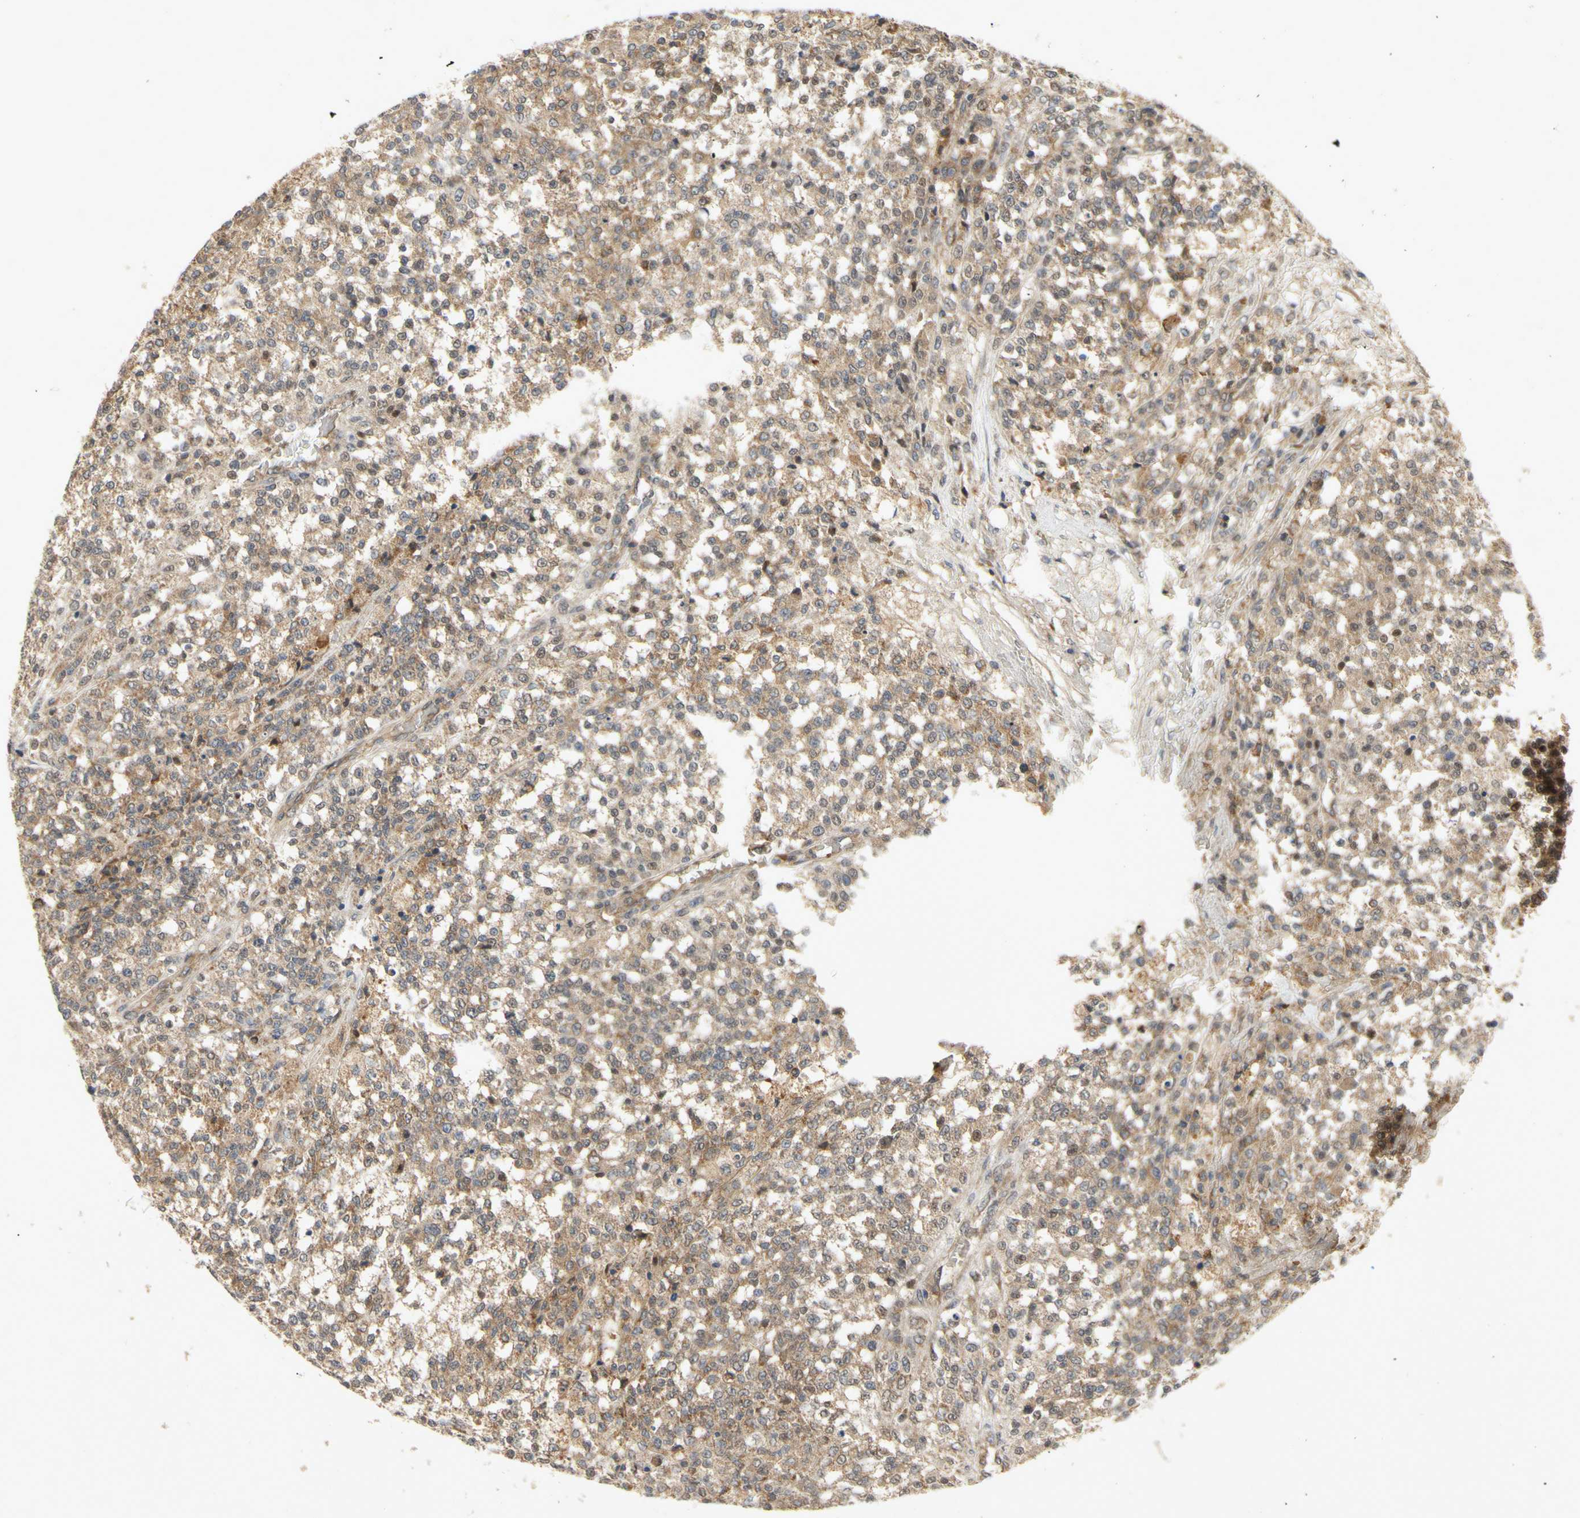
{"staining": {"intensity": "moderate", "quantity": ">75%", "location": "cytoplasmic/membranous"}, "tissue": "testis cancer", "cell_type": "Tumor cells", "image_type": "cancer", "snomed": [{"axis": "morphology", "description": "Seminoma, NOS"}, {"axis": "topography", "description": "Testis"}], "caption": "Immunohistochemical staining of human testis seminoma exhibits medium levels of moderate cytoplasmic/membranous staining in approximately >75% of tumor cells.", "gene": "PKN1", "patient": {"sex": "male", "age": 59}}